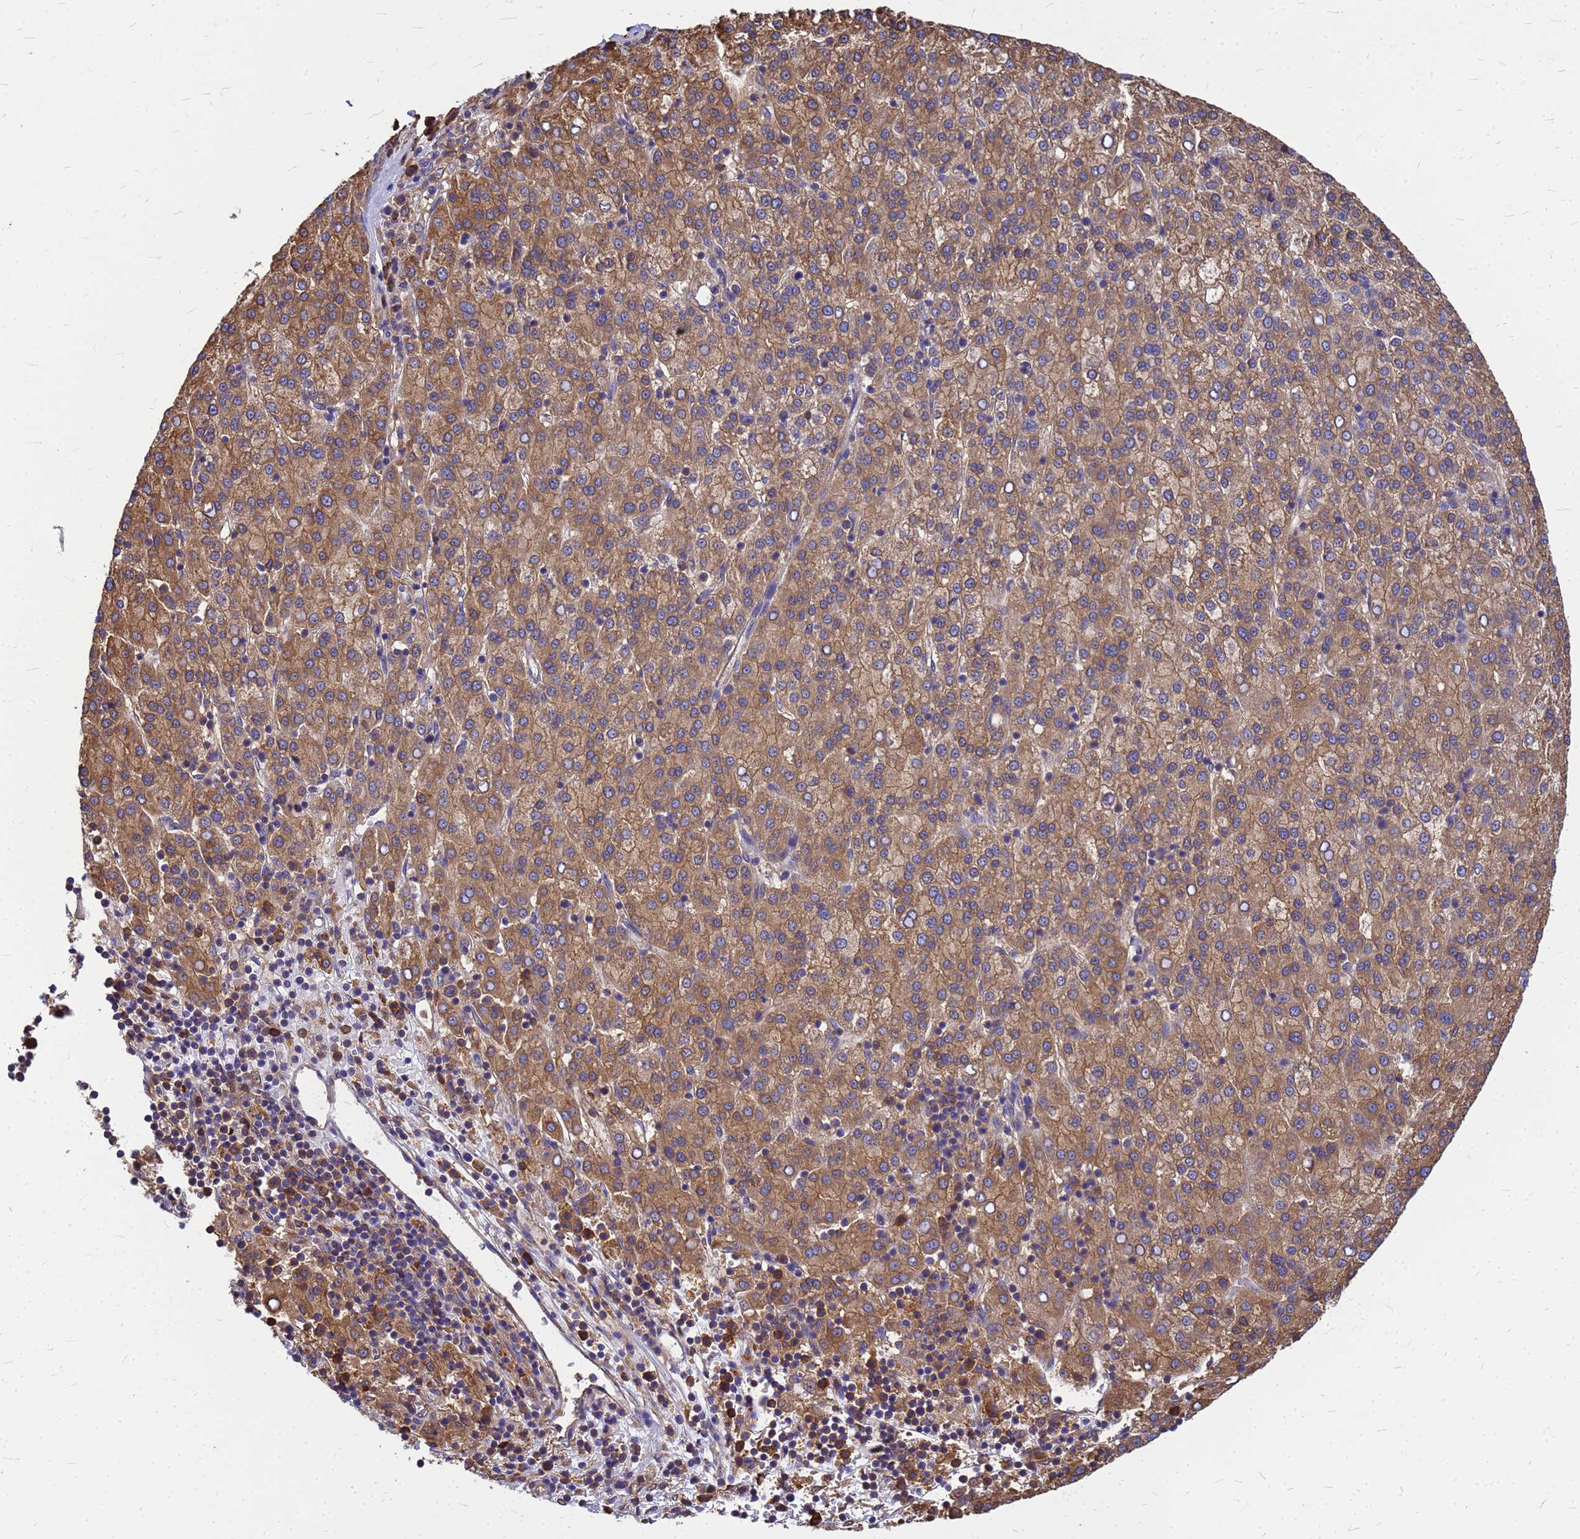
{"staining": {"intensity": "moderate", "quantity": ">75%", "location": "cytoplasmic/membranous"}, "tissue": "liver cancer", "cell_type": "Tumor cells", "image_type": "cancer", "snomed": [{"axis": "morphology", "description": "Carcinoma, Hepatocellular, NOS"}, {"axis": "topography", "description": "Liver"}], "caption": "This is an image of immunohistochemistry staining of liver cancer (hepatocellular carcinoma), which shows moderate staining in the cytoplasmic/membranous of tumor cells.", "gene": "GID4", "patient": {"sex": "female", "age": 58}}